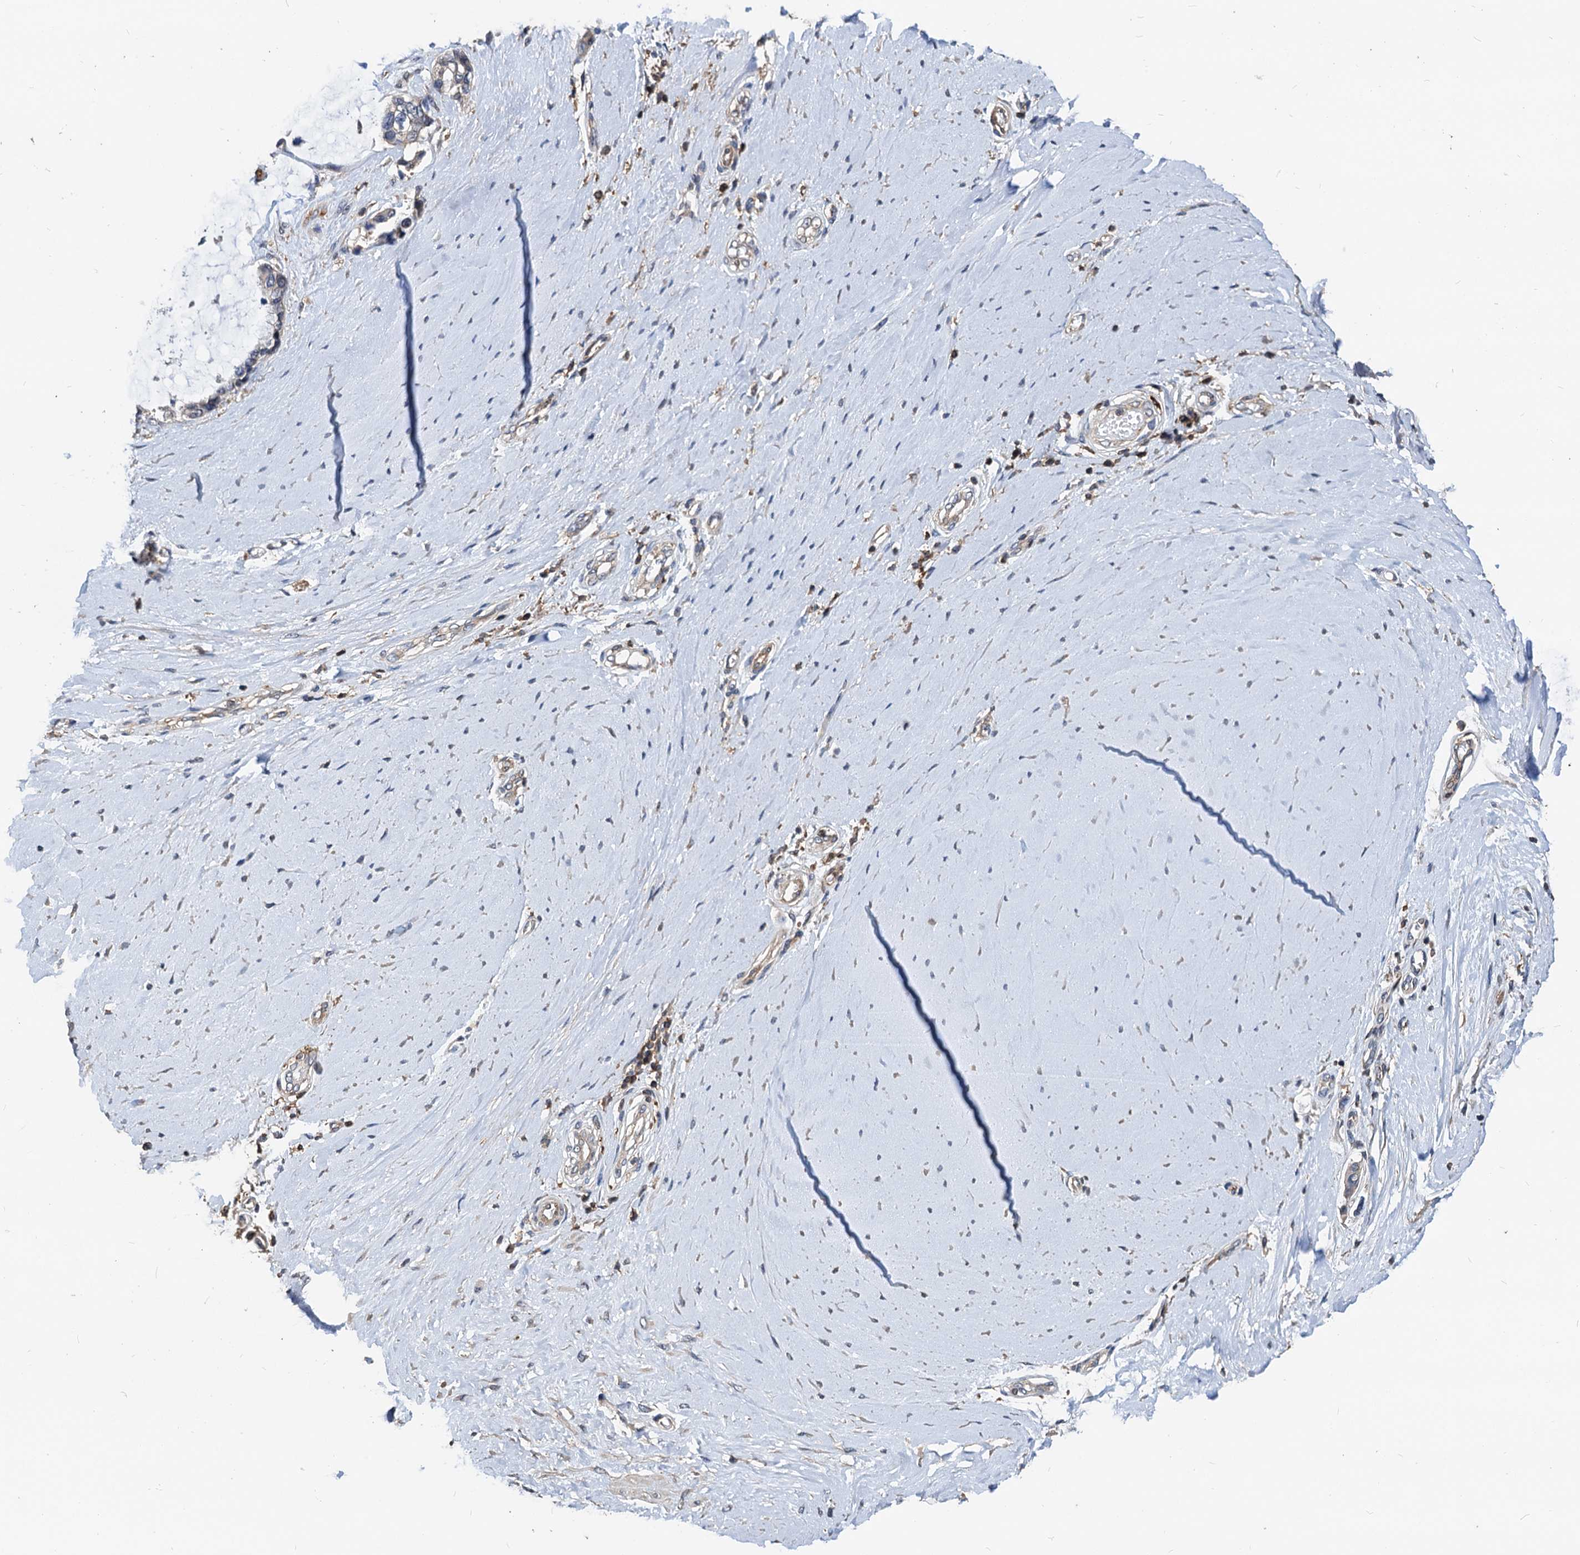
{"staining": {"intensity": "weak", "quantity": "<25%", "location": "cytoplasmic/membranous"}, "tissue": "ovarian cancer", "cell_type": "Tumor cells", "image_type": "cancer", "snomed": [{"axis": "morphology", "description": "Cystadenocarcinoma, mucinous, NOS"}, {"axis": "topography", "description": "Ovary"}], "caption": "This image is of ovarian cancer stained with IHC to label a protein in brown with the nuclei are counter-stained blue. There is no staining in tumor cells. (DAB IHC visualized using brightfield microscopy, high magnification).", "gene": "LCP2", "patient": {"sex": "female", "age": 39}}